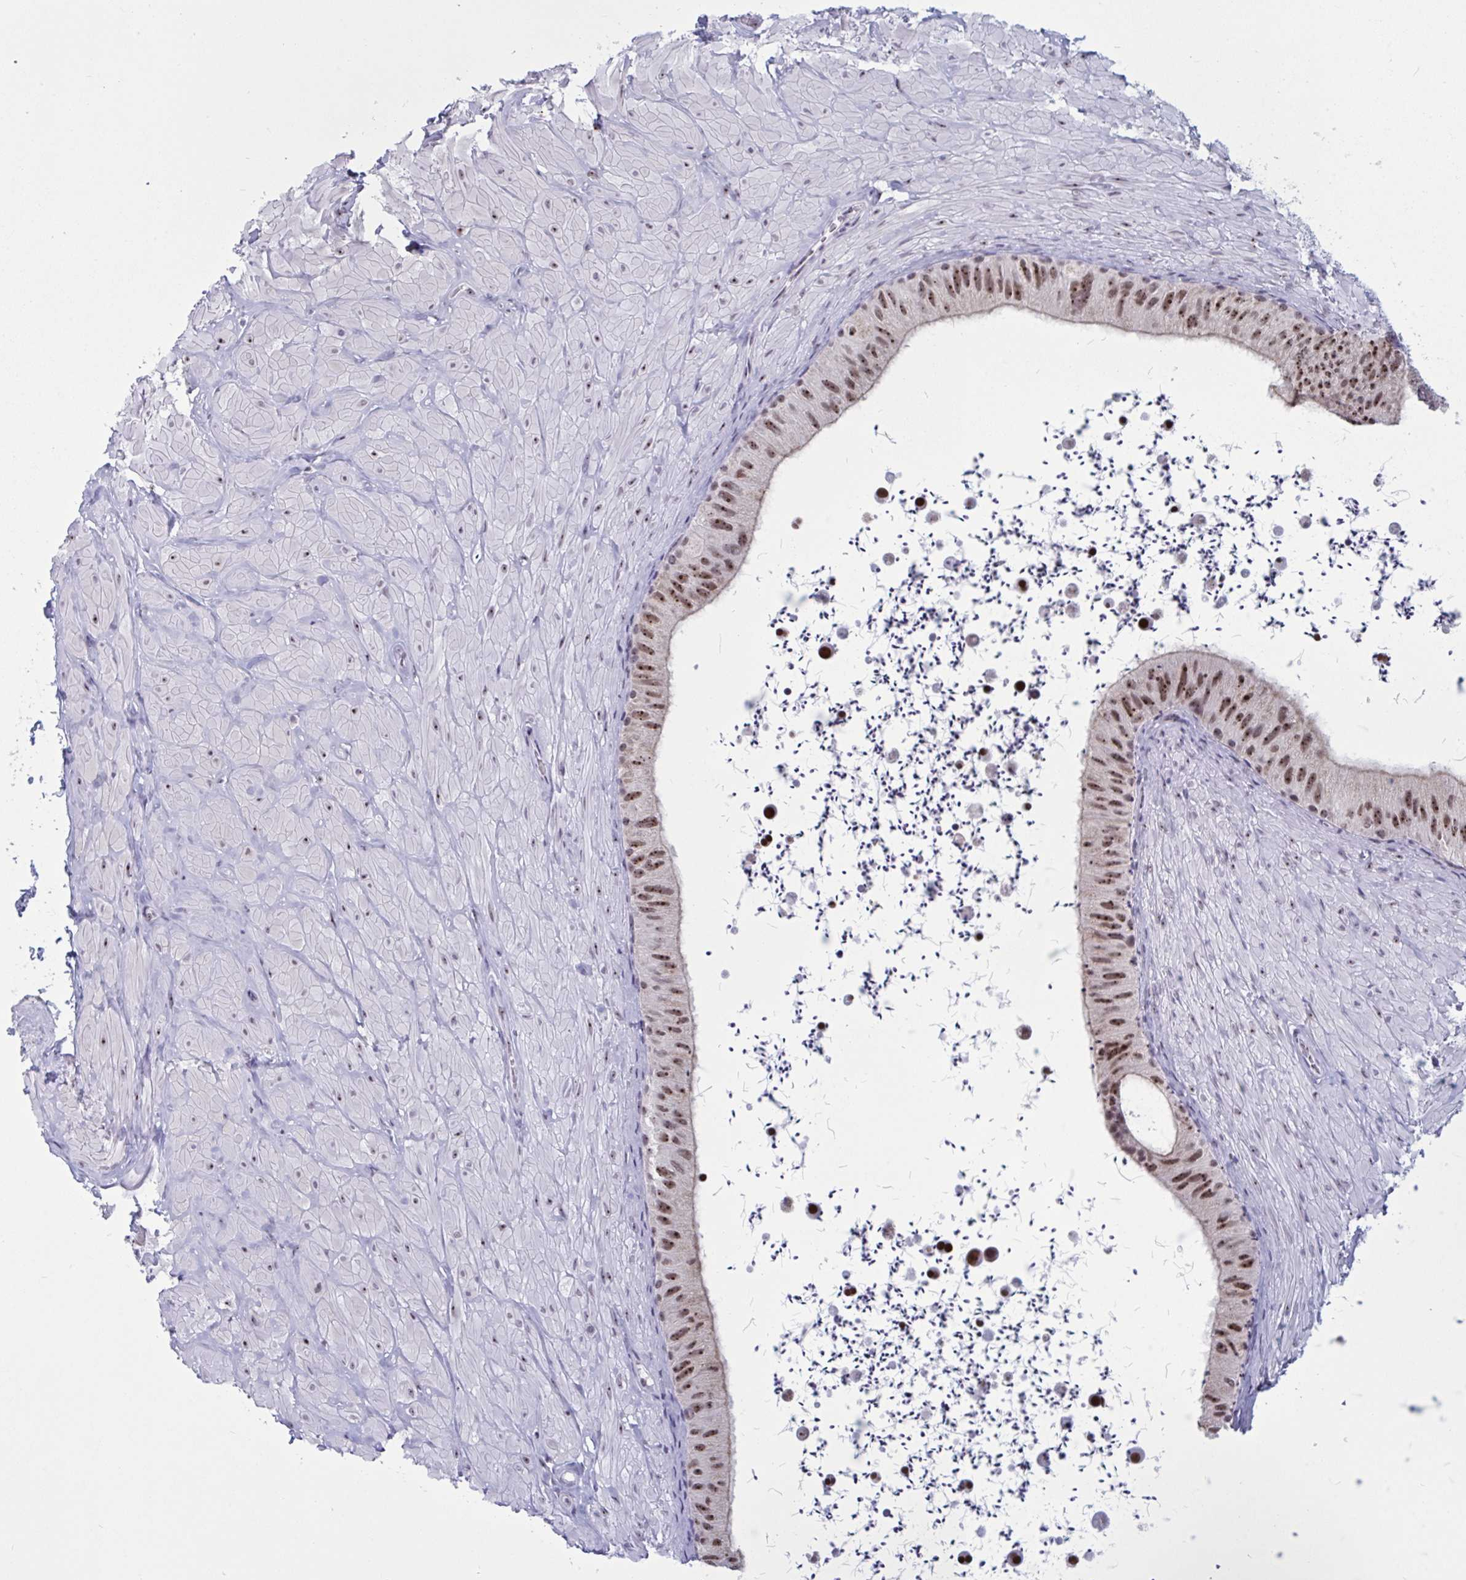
{"staining": {"intensity": "moderate", "quantity": ">75%", "location": "nuclear"}, "tissue": "epididymis", "cell_type": "Glandular cells", "image_type": "normal", "snomed": [{"axis": "morphology", "description": "Normal tissue, NOS"}, {"axis": "topography", "description": "Epididymis"}, {"axis": "topography", "description": "Peripheral nerve tissue"}], "caption": "An immunohistochemistry (IHC) micrograph of normal tissue is shown. Protein staining in brown labels moderate nuclear positivity in epididymis within glandular cells.", "gene": "TGM6", "patient": {"sex": "male", "age": 32}}